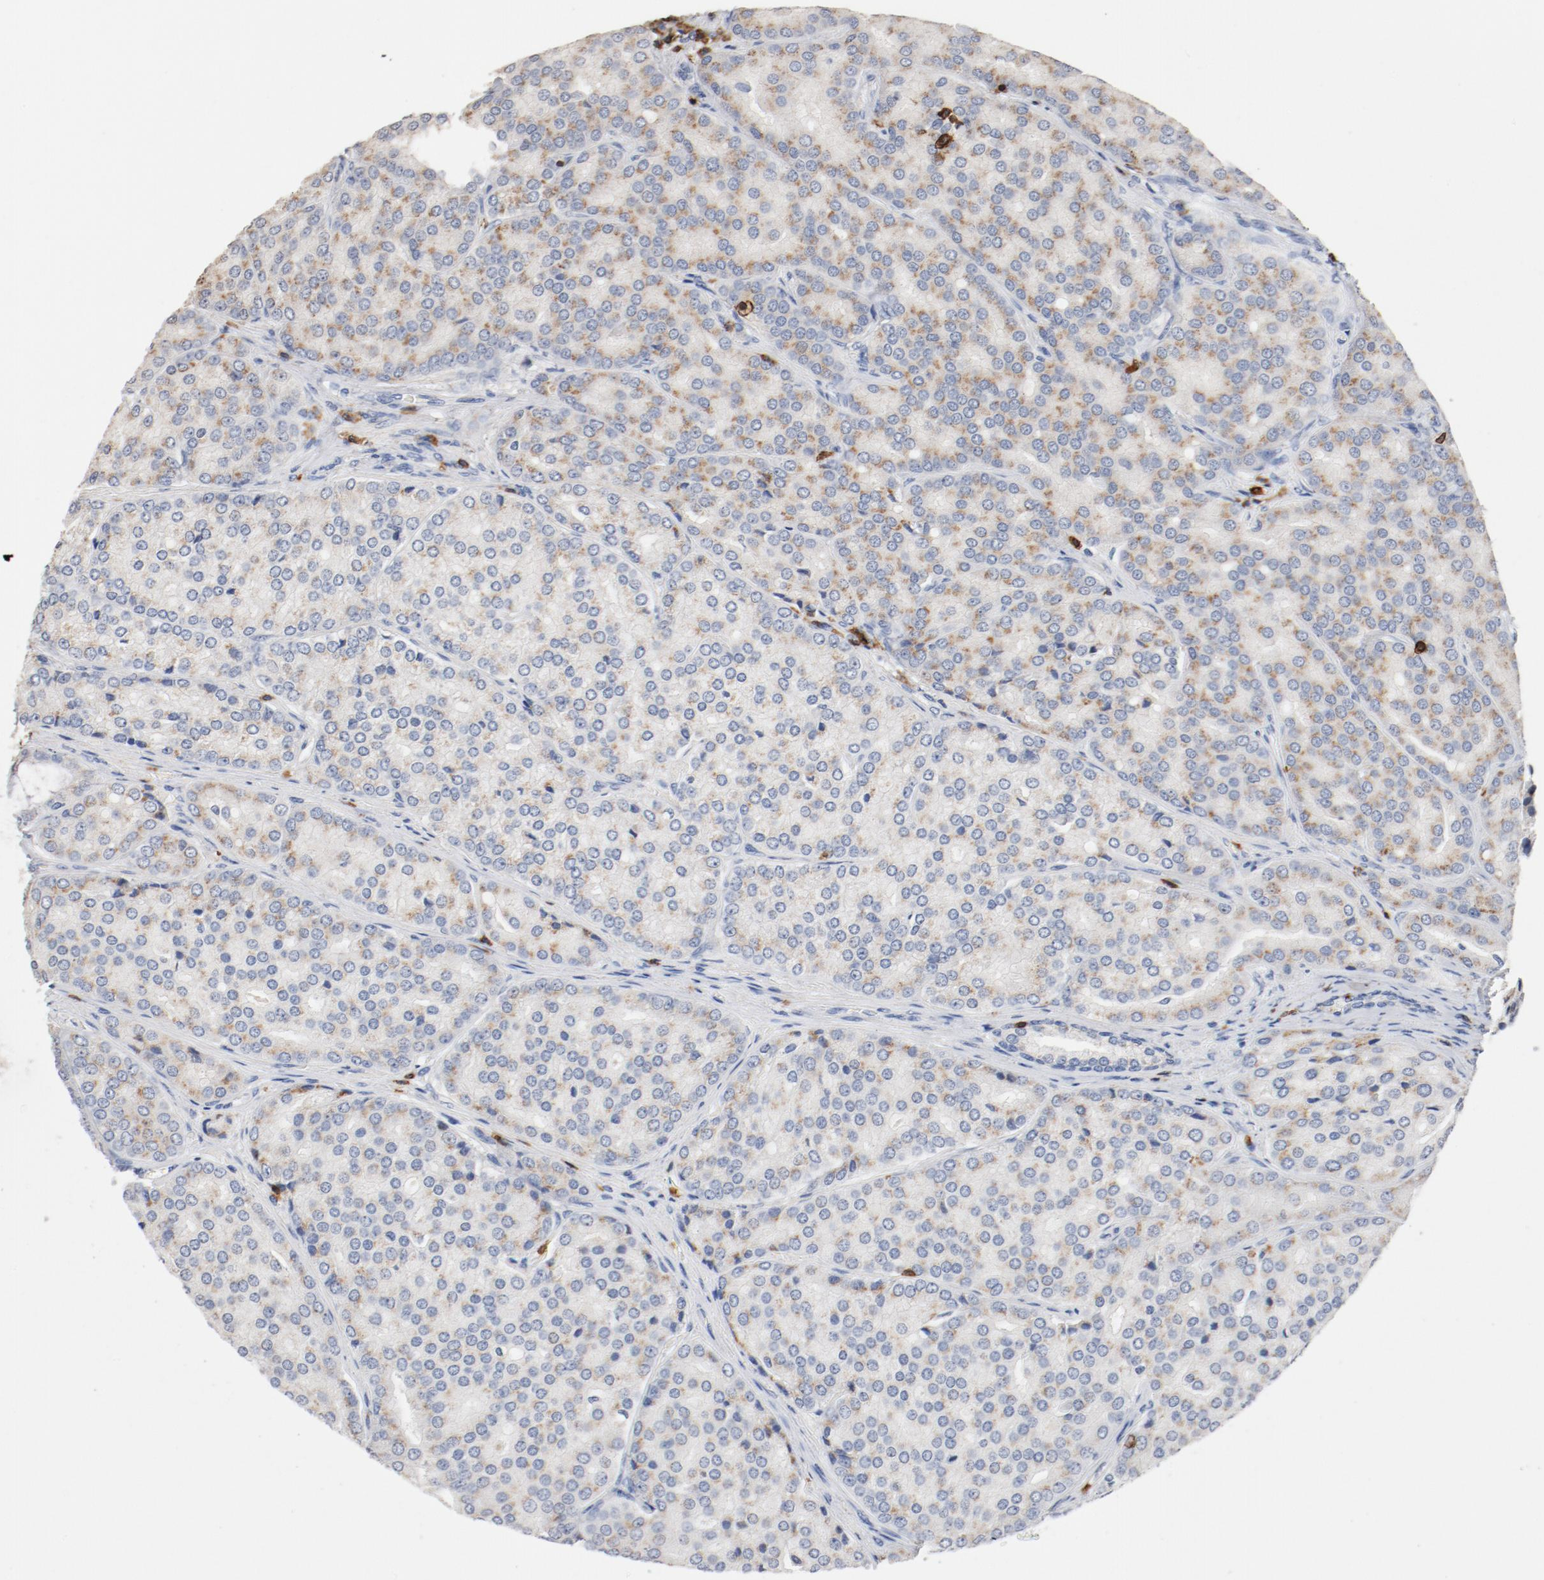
{"staining": {"intensity": "weak", "quantity": ">75%", "location": "cytoplasmic/membranous"}, "tissue": "prostate cancer", "cell_type": "Tumor cells", "image_type": "cancer", "snomed": [{"axis": "morphology", "description": "Adenocarcinoma, High grade"}, {"axis": "topography", "description": "Prostate"}], "caption": "This micrograph demonstrates IHC staining of human prostate cancer (adenocarcinoma (high-grade)), with low weak cytoplasmic/membranous staining in approximately >75% of tumor cells.", "gene": "CD247", "patient": {"sex": "male", "age": 64}}